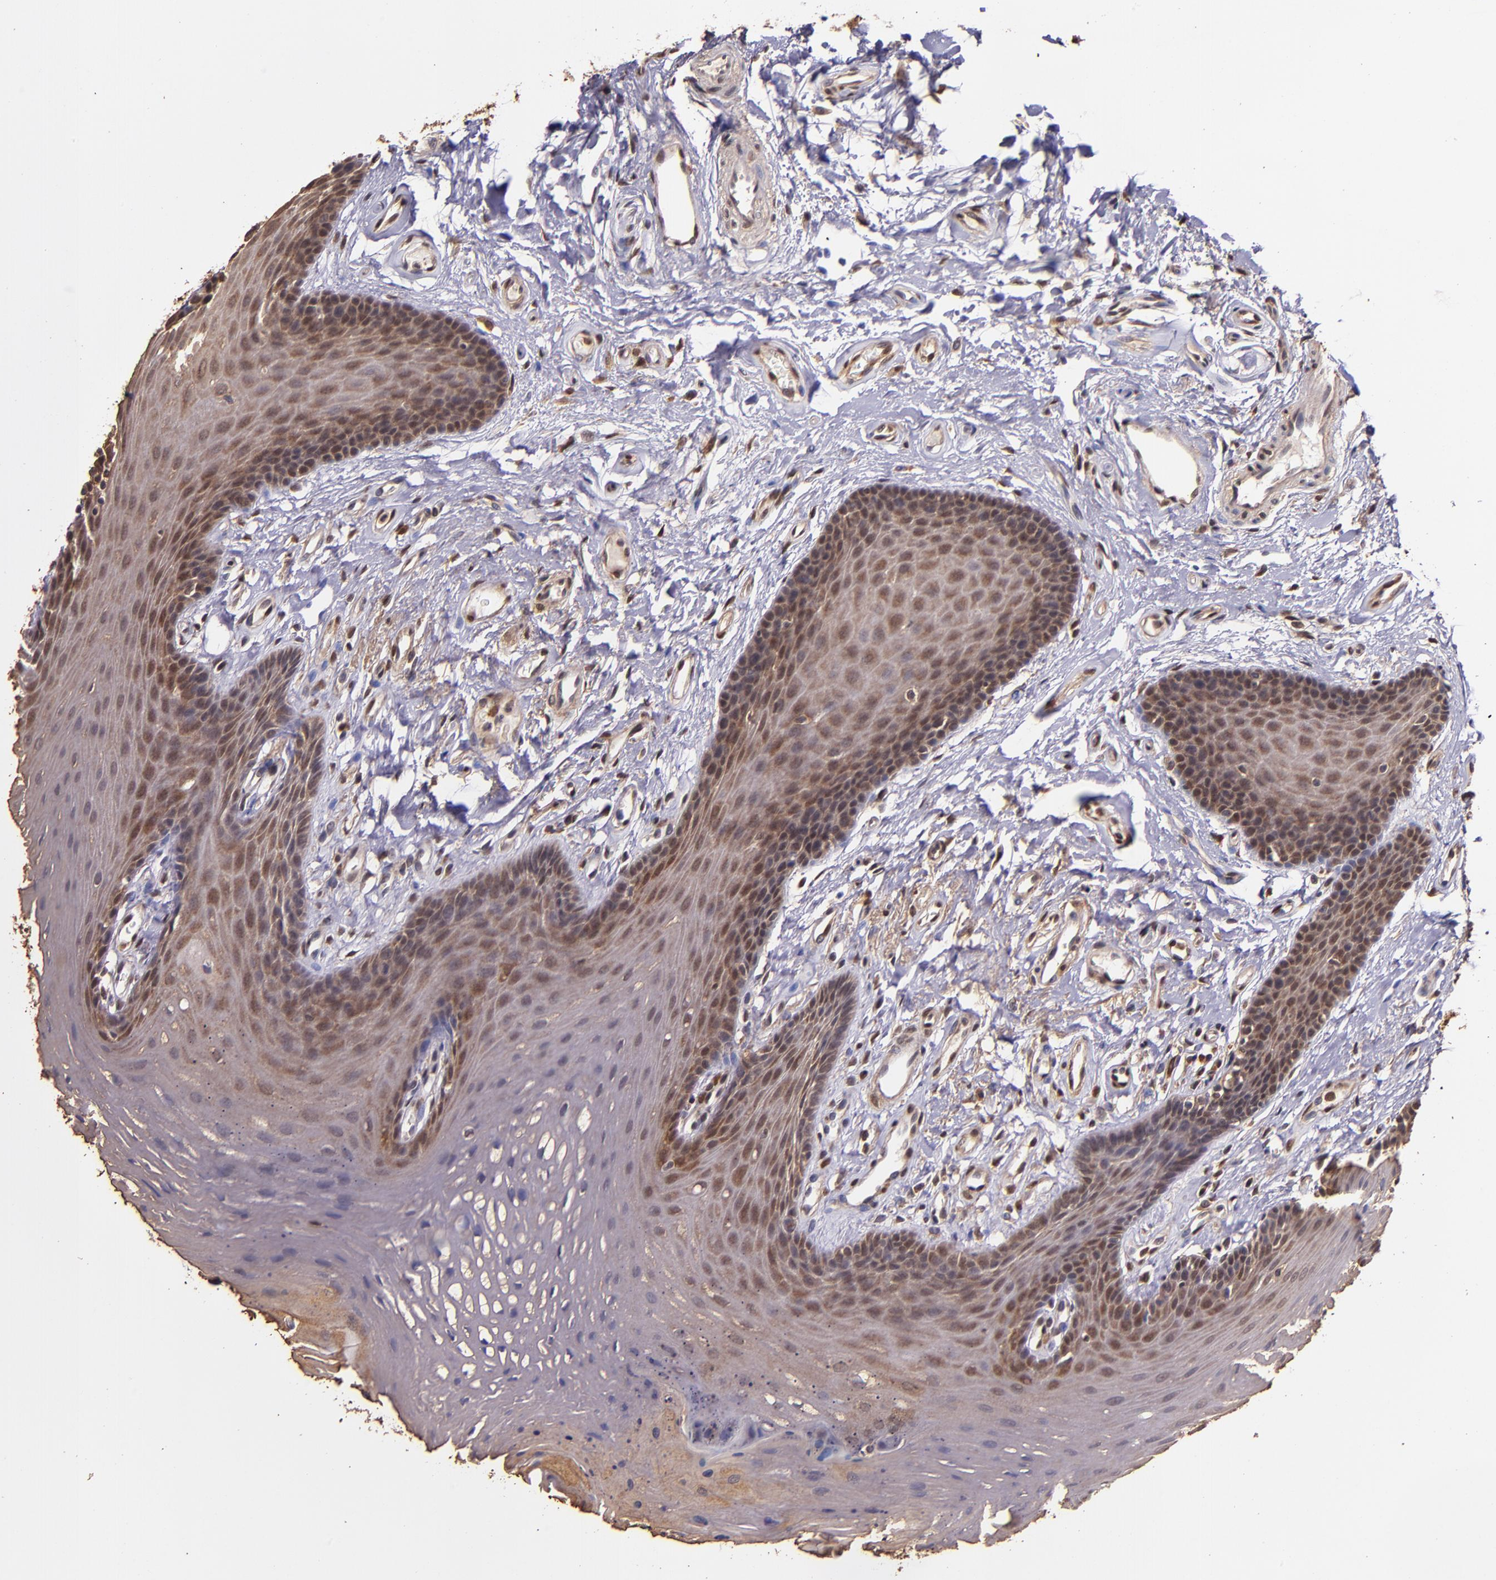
{"staining": {"intensity": "moderate", "quantity": "25%-75%", "location": "cytoplasmic/membranous,nuclear"}, "tissue": "oral mucosa", "cell_type": "Squamous epithelial cells", "image_type": "normal", "snomed": [{"axis": "morphology", "description": "Normal tissue, NOS"}, {"axis": "topography", "description": "Oral tissue"}], "caption": "Protein analysis of normal oral mucosa demonstrates moderate cytoplasmic/membranous,nuclear expression in about 25%-75% of squamous epithelial cells.", "gene": "STAT6", "patient": {"sex": "male", "age": 62}}